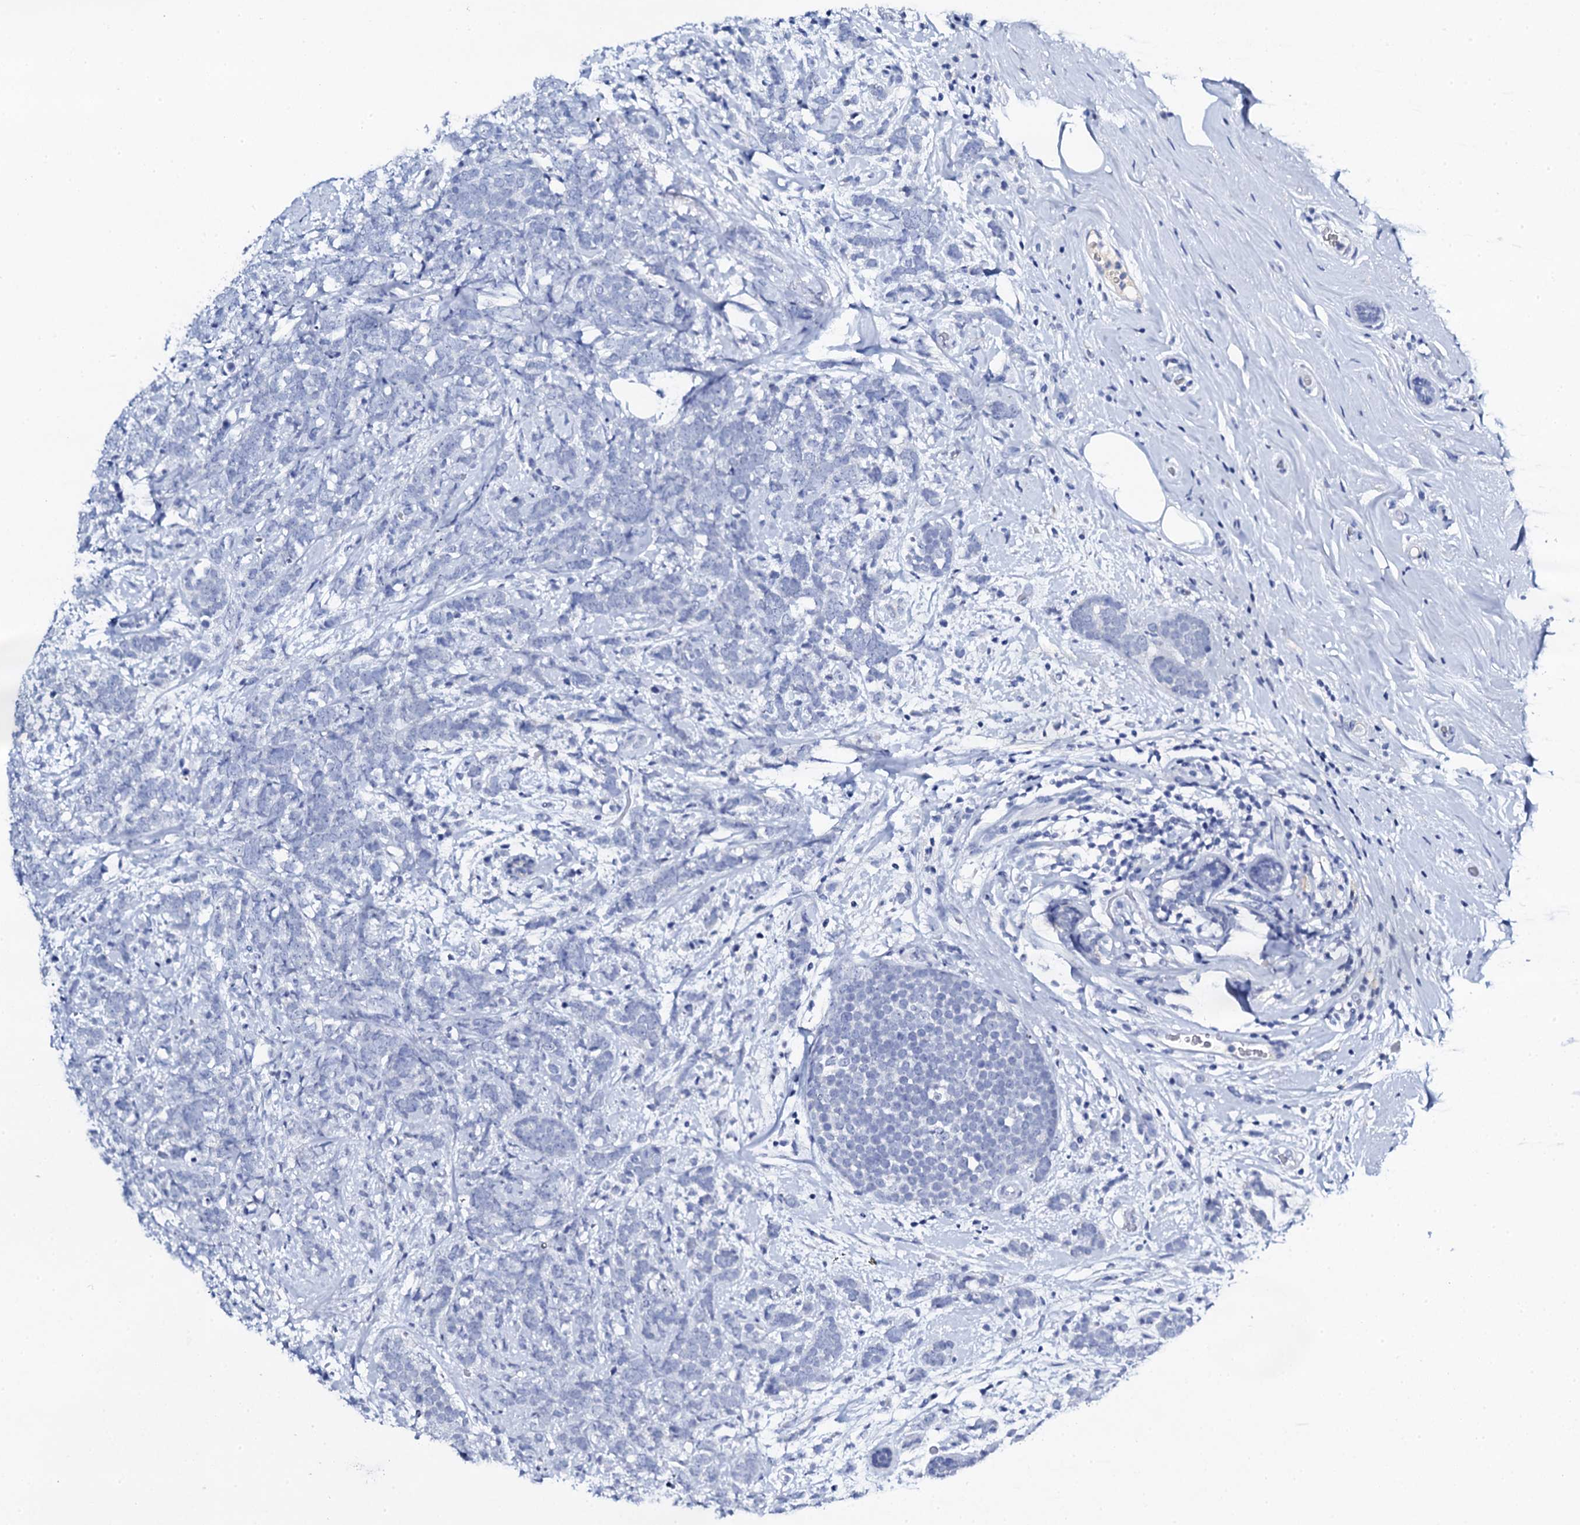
{"staining": {"intensity": "negative", "quantity": "none", "location": "none"}, "tissue": "breast cancer", "cell_type": "Tumor cells", "image_type": "cancer", "snomed": [{"axis": "morphology", "description": "Lobular carcinoma"}, {"axis": "topography", "description": "Breast"}], "caption": "This is a image of immunohistochemistry (IHC) staining of lobular carcinoma (breast), which shows no expression in tumor cells.", "gene": "FBXL16", "patient": {"sex": "female", "age": 58}}